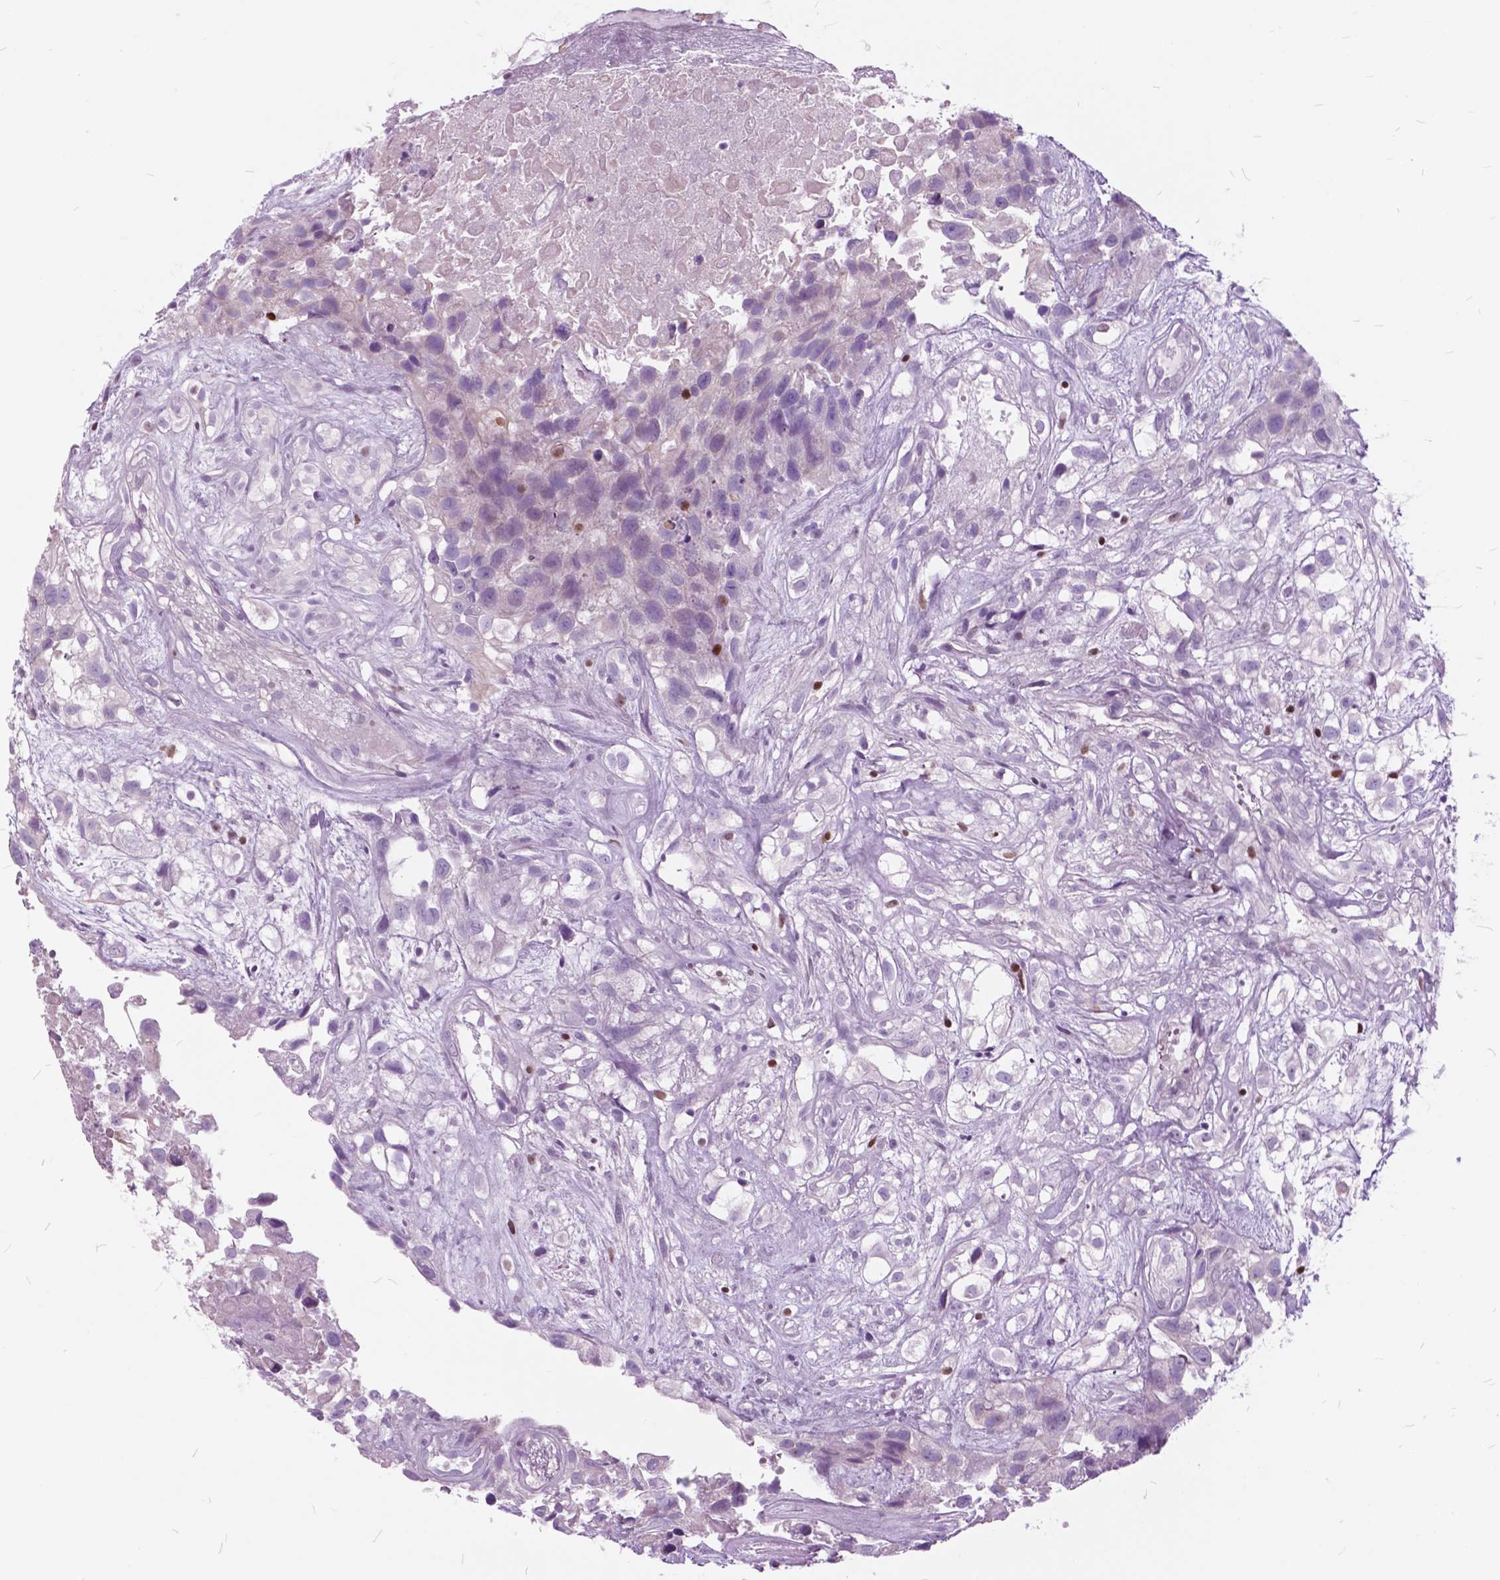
{"staining": {"intensity": "negative", "quantity": "none", "location": "none"}, "tissue": "urothelial cancer", "cell_type": "Tumor cells", "image_type": "cancer", "snomed": [{"axis": "morphology", "description": "Urothelial carcinoma, High grade"}, {"axis": "topography", "description": "Urinary bladder"}], "caption": "DAB immunohistochemical staining of human urothelial cancer shows no significant positivity in tumor cells.", "gene": "SP140", "patient": {"sex": "male", "age": 56}}